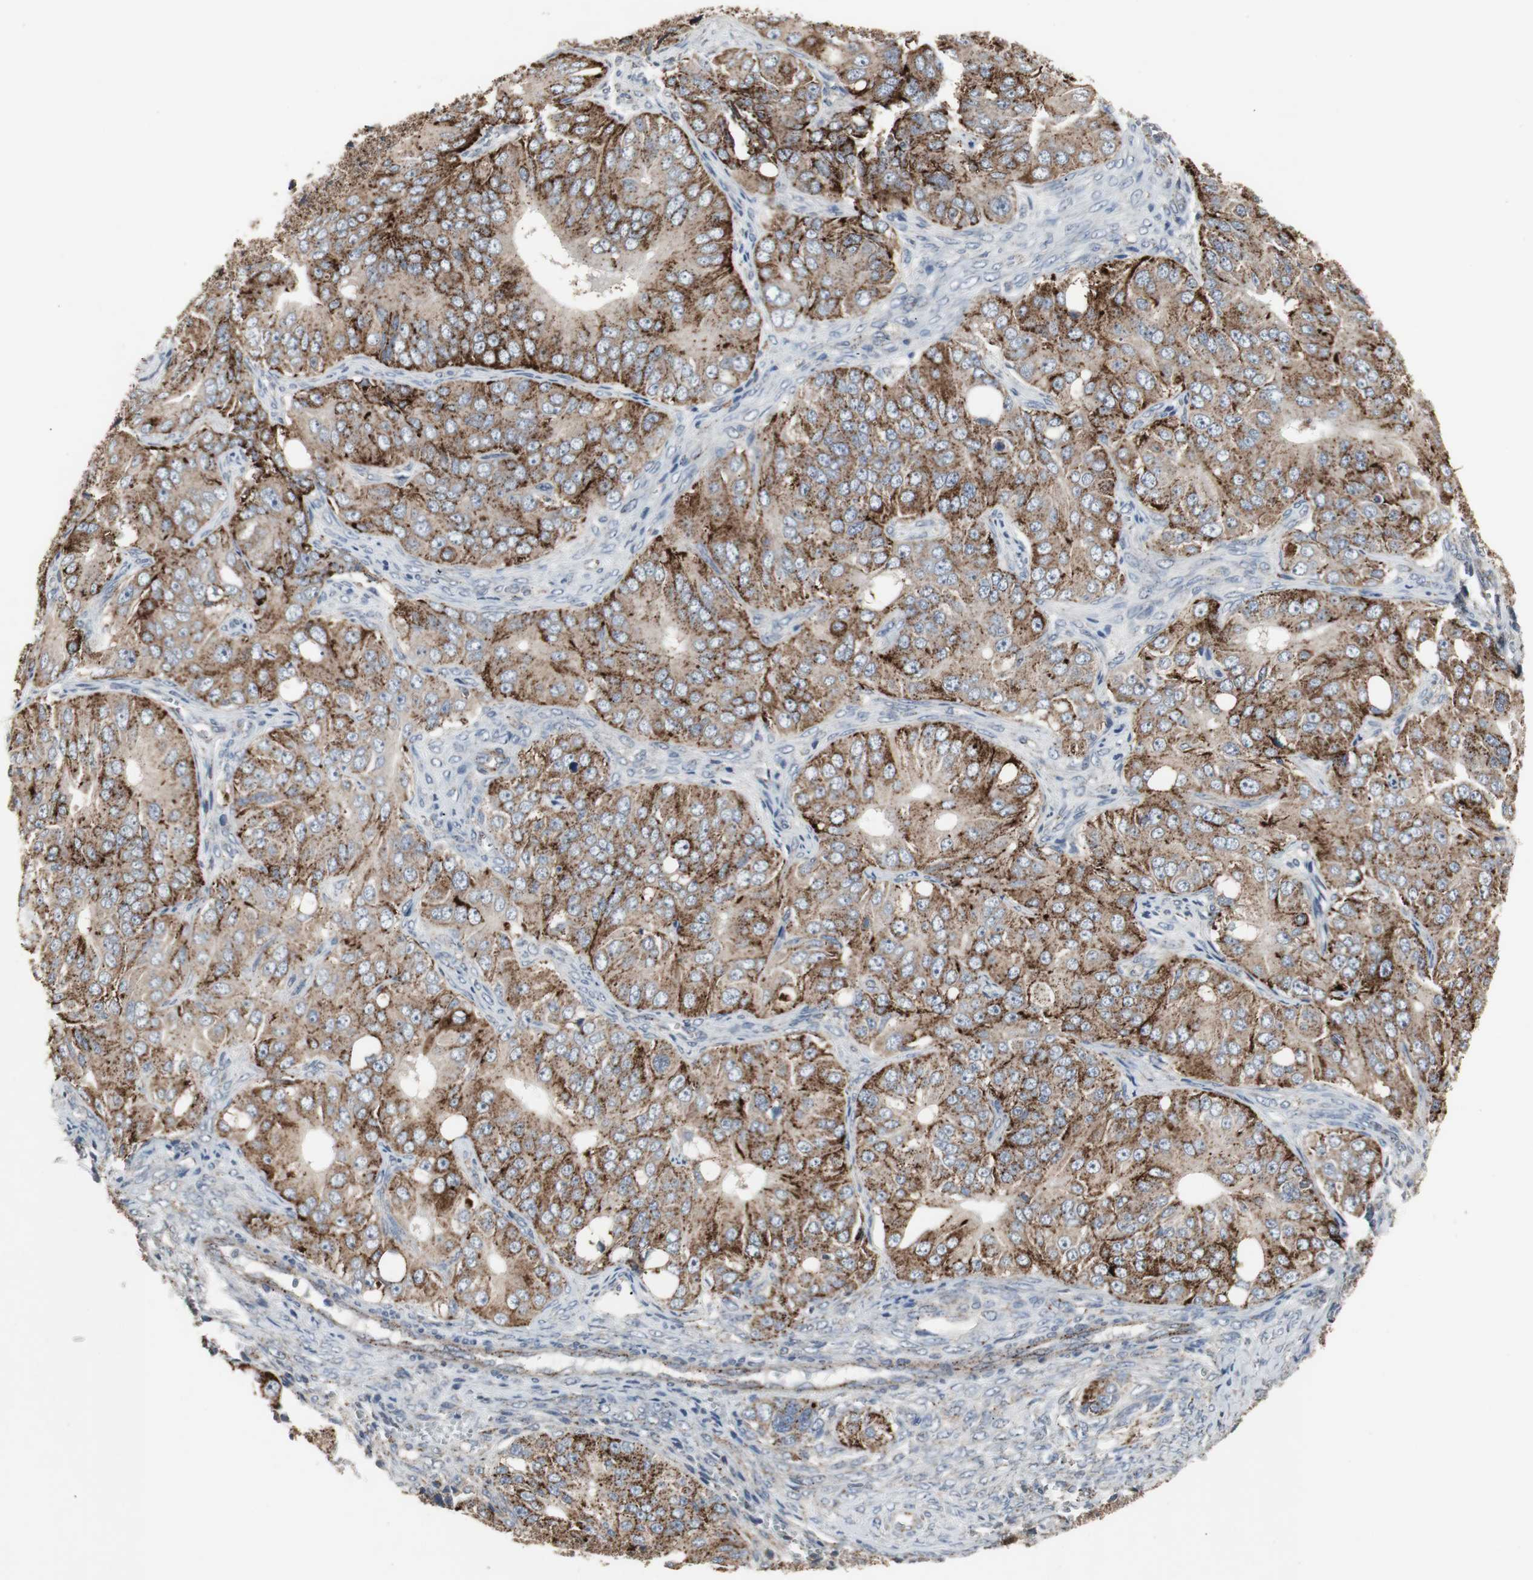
{"staining": {"intensity": "strong", "quantity": ">75%", "location": "cytoplasmic/membranous"}, "tissue": "ovarian cancer", "cell_type": "Tumor cells", "image_type": "cancer", "snomed": [{"axis": "morphology", "description": "Carcinoma, endometroid"}, {"axis": "topography", "description": "Ovary"}], "caption": "Immunohistochemistry (IHC) (DAB (3,3'-diaminobenzidine)) staining of human endometroid carcinoma (ovarian) demonstrates strong cytoplasmic/membranous protein expression in approximately >75% of tumor cells. (DAB (3,3'-diaminobenzidine) IHC, brown staining for protein, blue staining for nuclei).", "gene": "GBA1", "patient": {"sex": "female", "age": 51}}